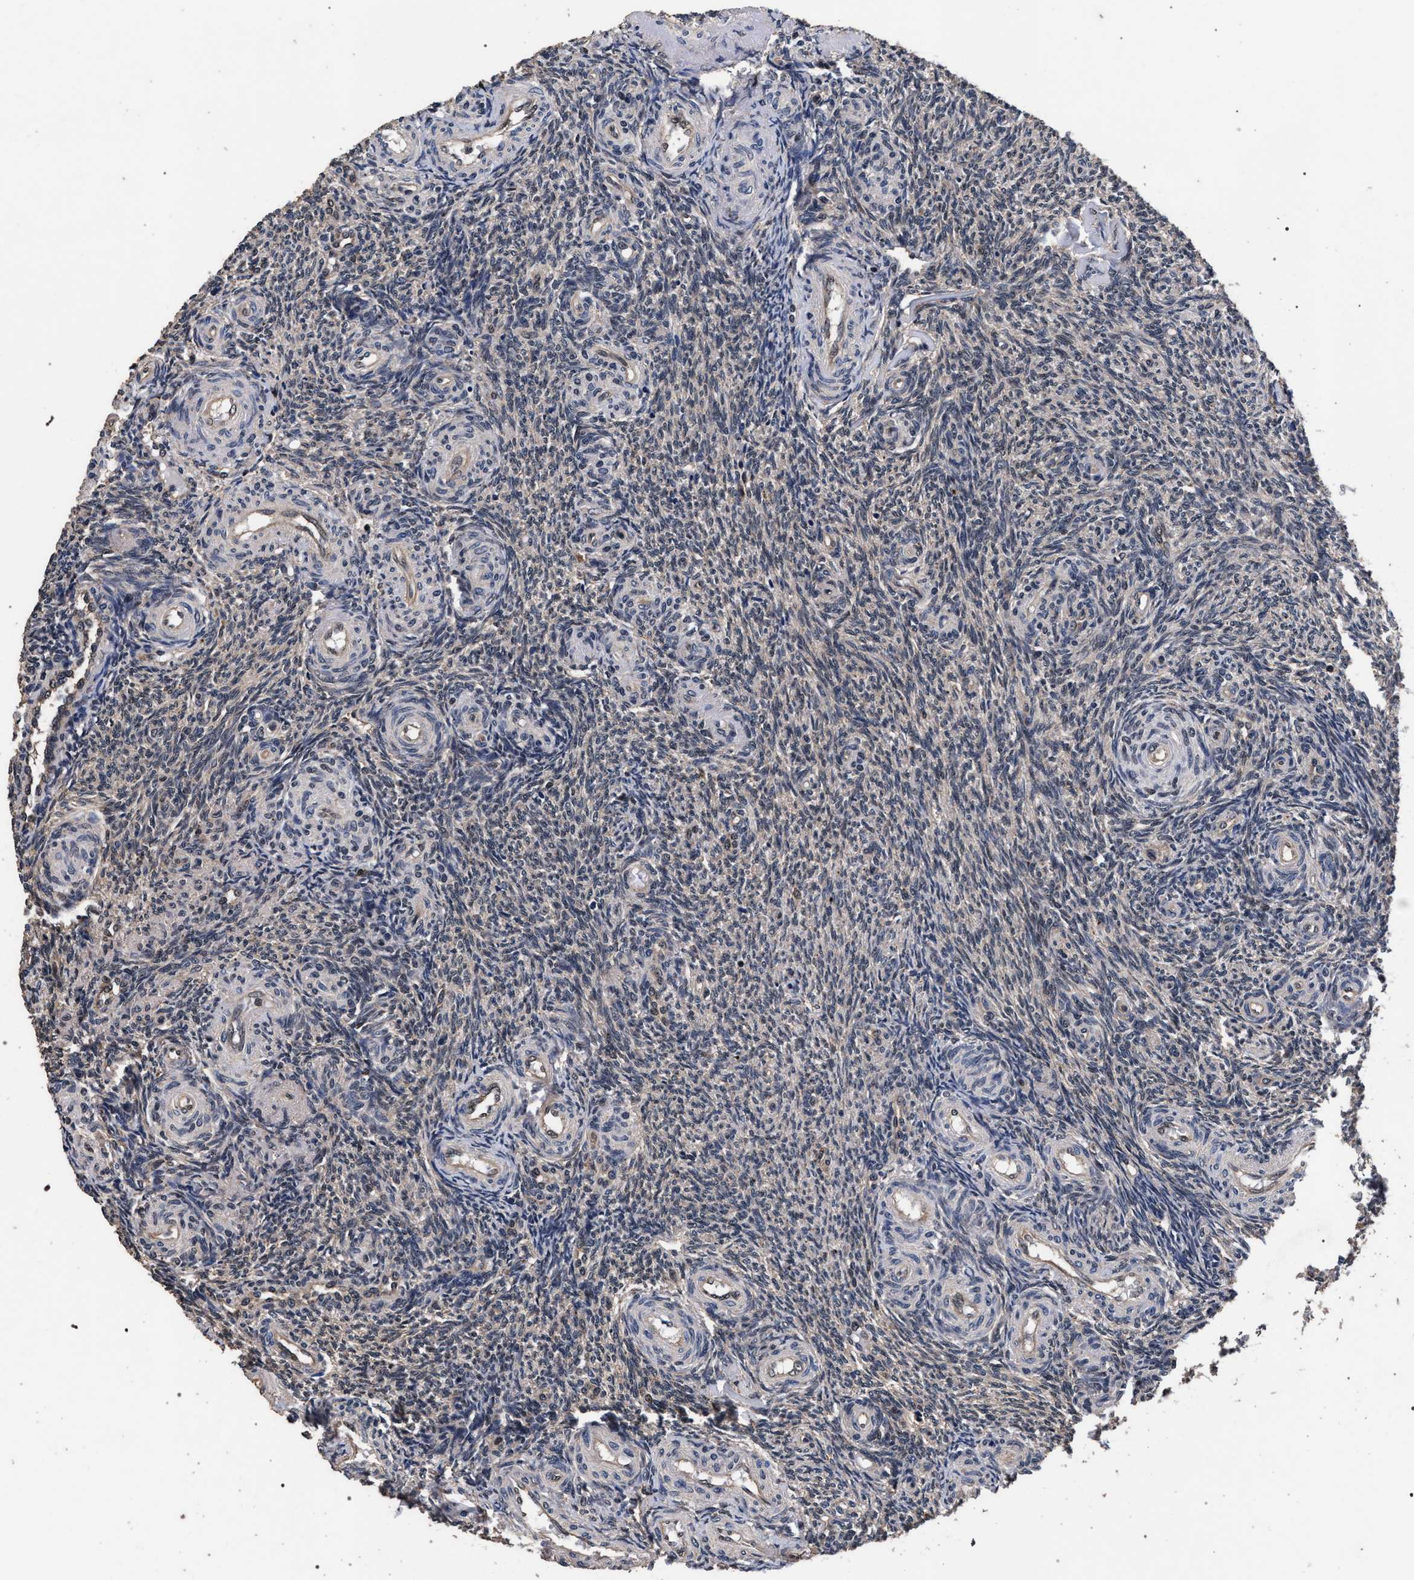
{"staining": {"intensity": "weak", "quantity": "25%-75%", "location": "cytoplasmic/membranous"}, "tissue": "ovary", "cell_type": "Ovarian stroma cells", "image_type": "normal", "snomed": [{"axis": "morphology", "description": "Normal tissue, NOS"}, {"axis": "topography", "description": "Ovary"}], "caption": "Immunohistochemical staining of benign human ovary displays 25%-75% levels of weak cytoplasmic/membranous protein expression in approximately 25%-75% of ovarian stroma cells.", "gene": "ACOX1", "patient": {"sex": "female", "age": 41}}